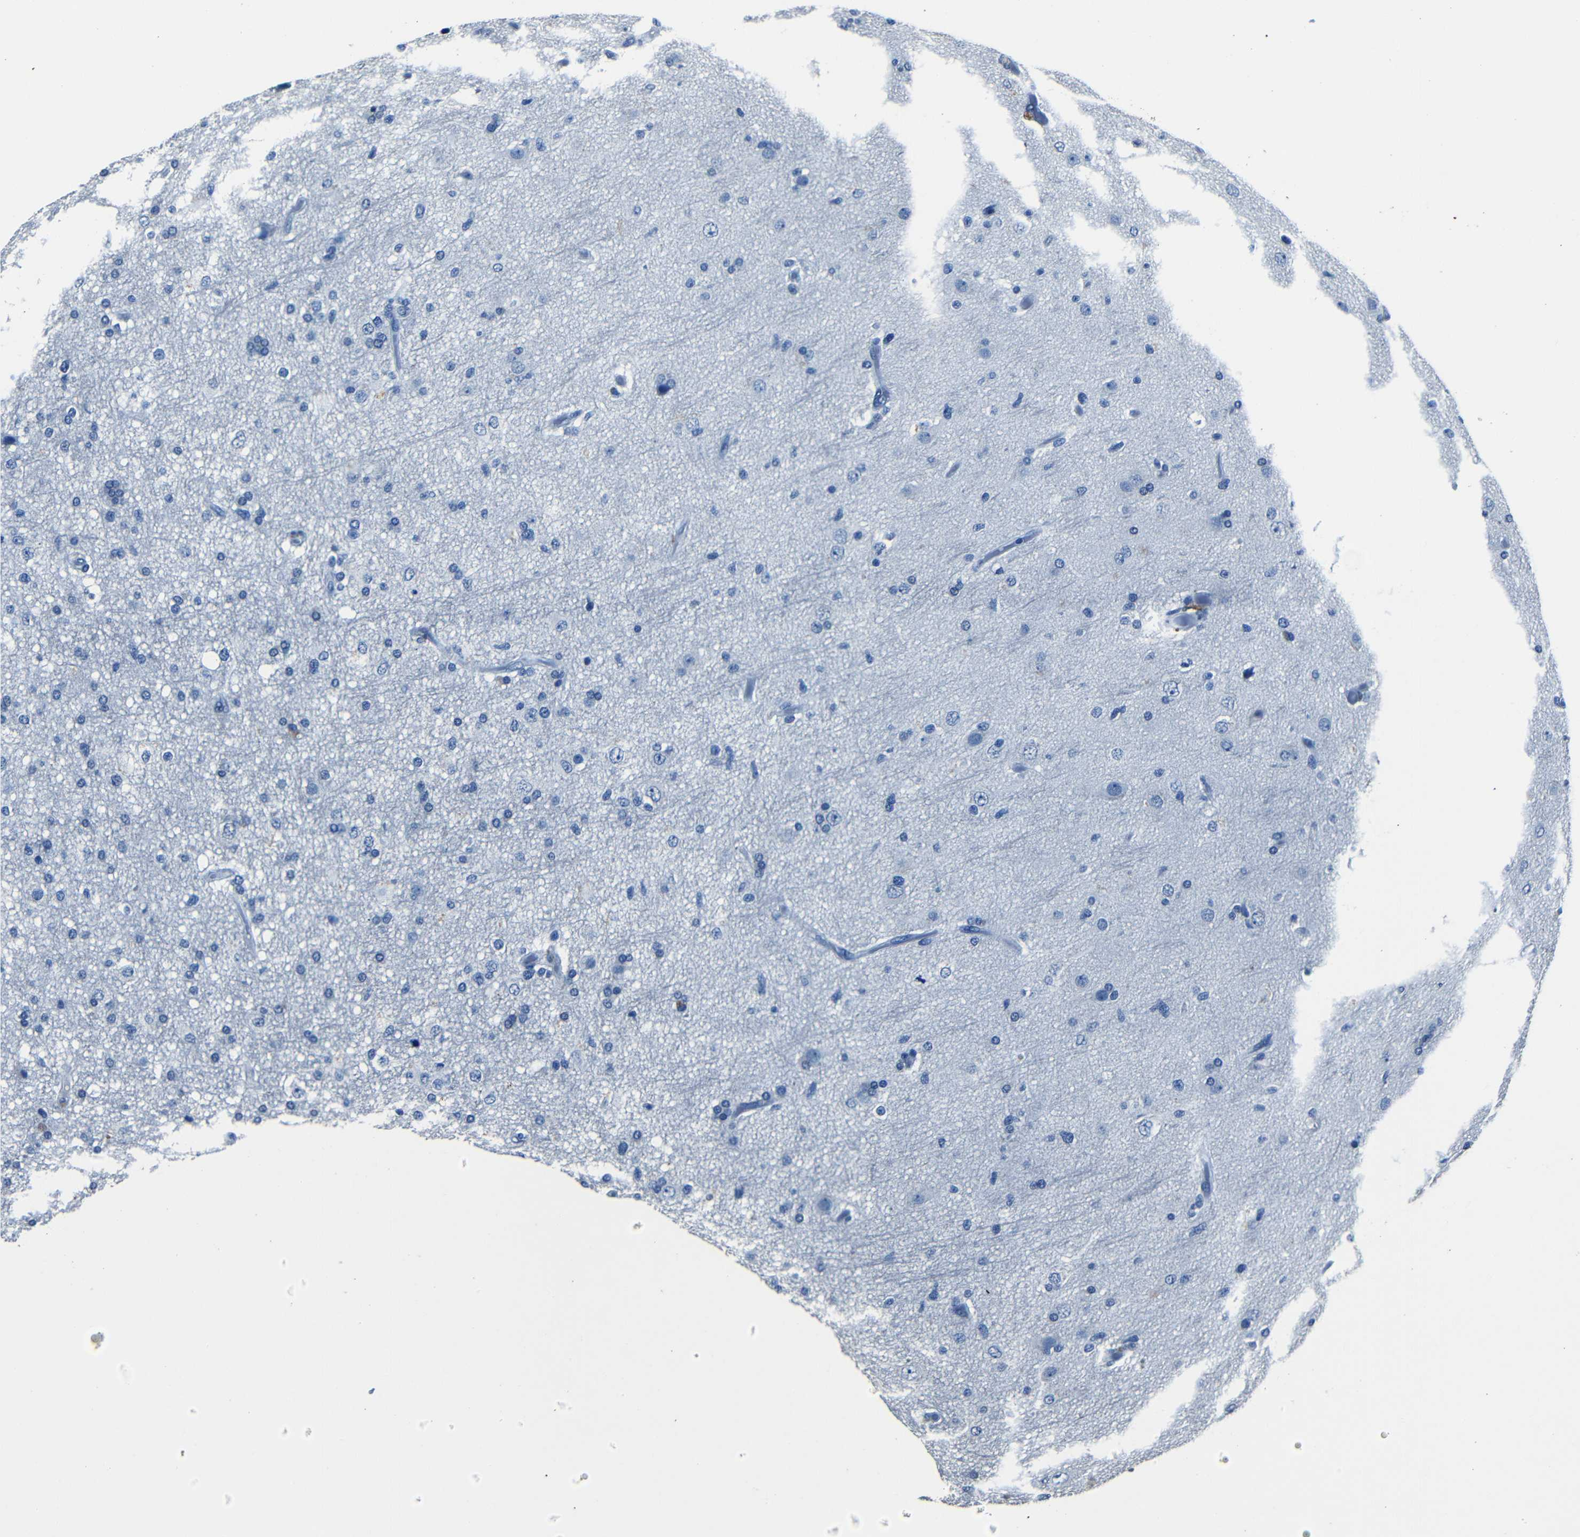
{"staining": {"intensity": "negative", "quantity": "none", "location": "none"}, "tissue": "glioma", "cell_type": "Tumor cells", "image_type": "cancer", "snomed": [{"axis": "morphology", "description": "Glioma, malignant, High grade"}, {"axis": "topography", "description": "Brain"}], "caption": "The IHC image has no significant expression in tumor cells of glioma tissue.", "gene": "NCMAP", "patient": {"sex": "male", "age": 33}}